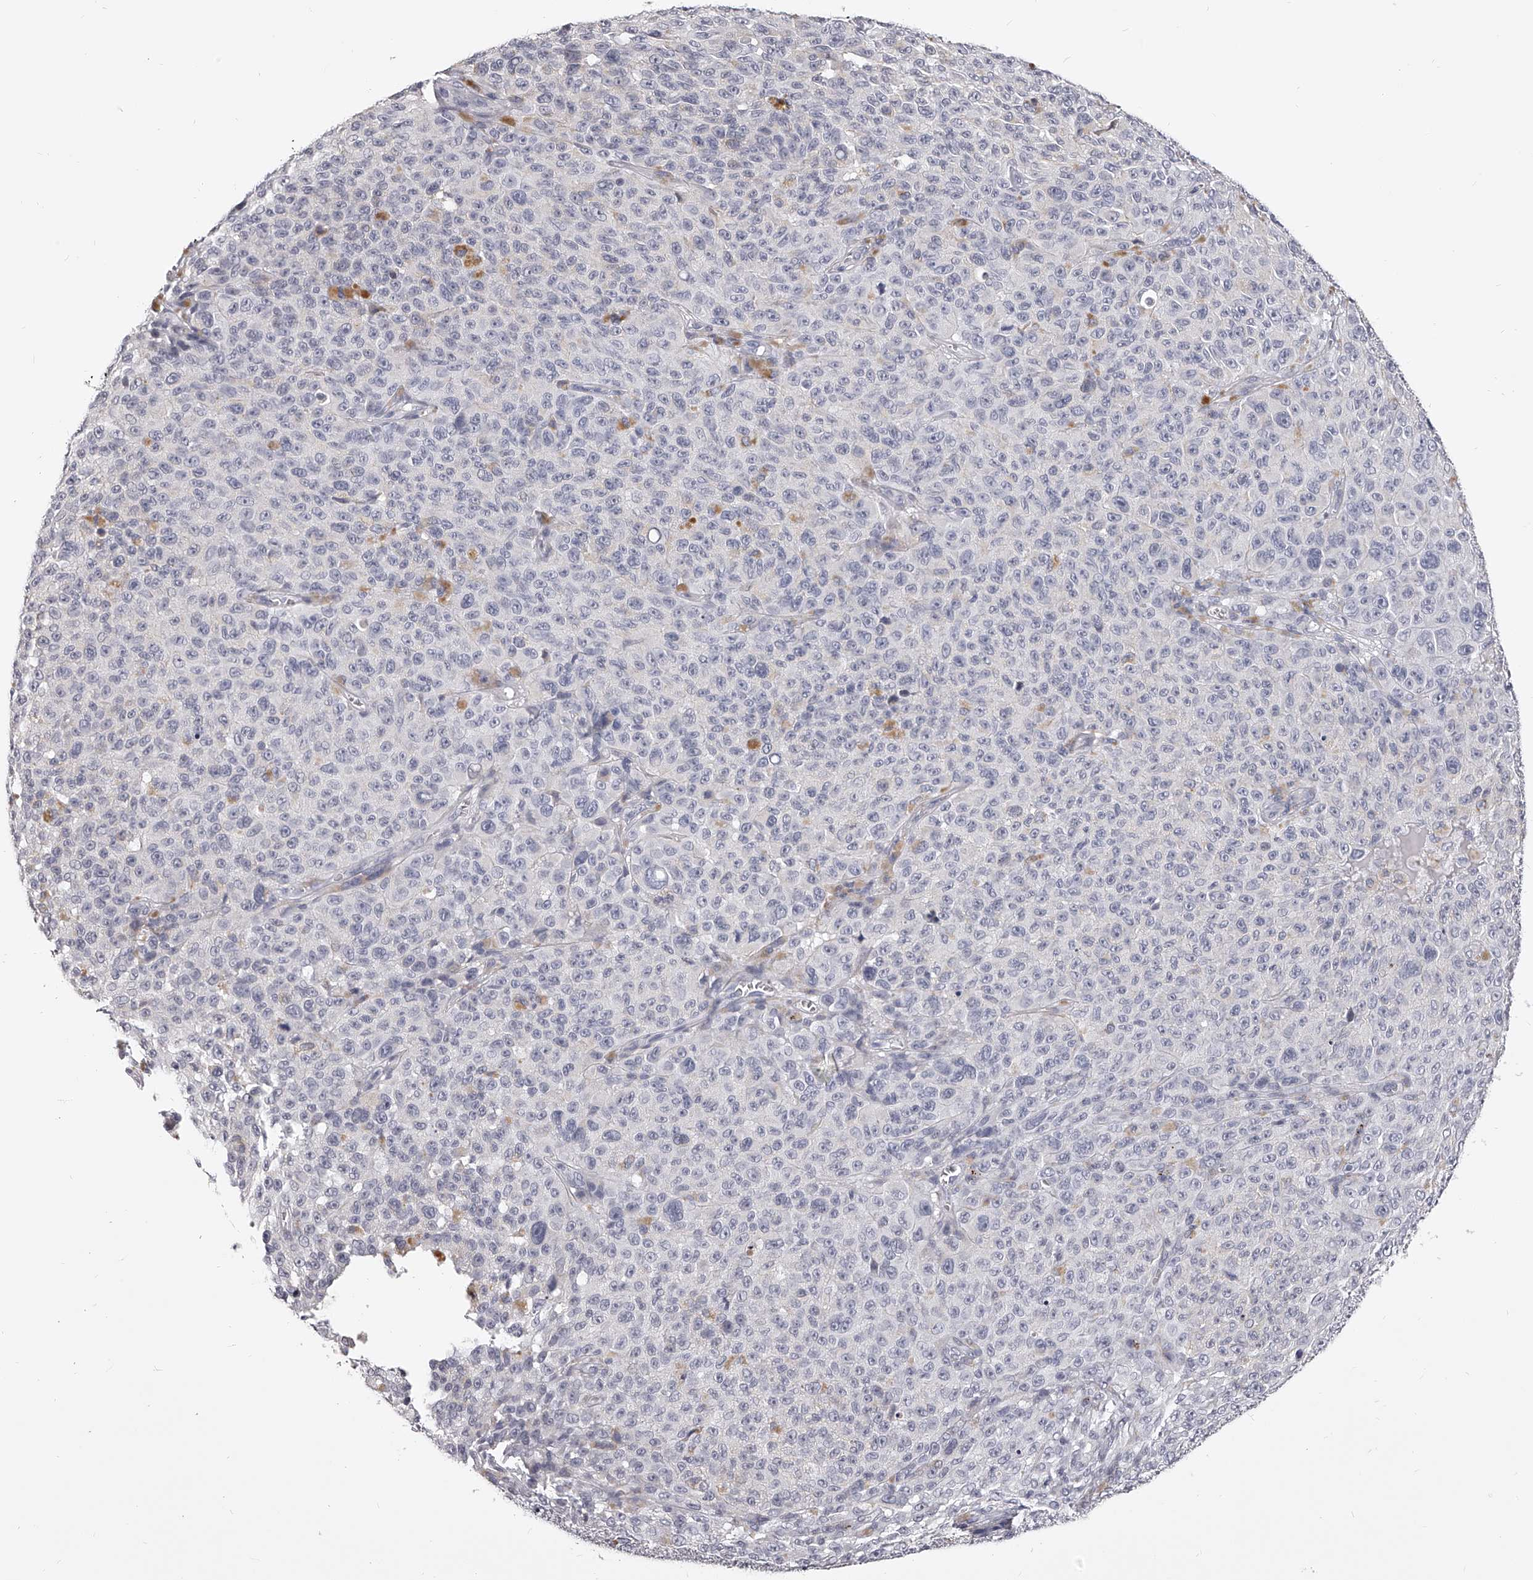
{"staining": {"intensity": "negative", "quantity": "none", "location": "none"}, "tissue": "melanoma", "cell_type": "Tumor cells", "image_type": "cancer", "snomed": [{"axis": "morphology", "description": "Malignant melanoma, NOS"}, {"axis": "topography", "description": "Skin"}], "caption": "There is no significant staining in tumor cells of malignant melanoma.", "gene": "DMRT1", "patient": {"sex": "female", "age": 82}}